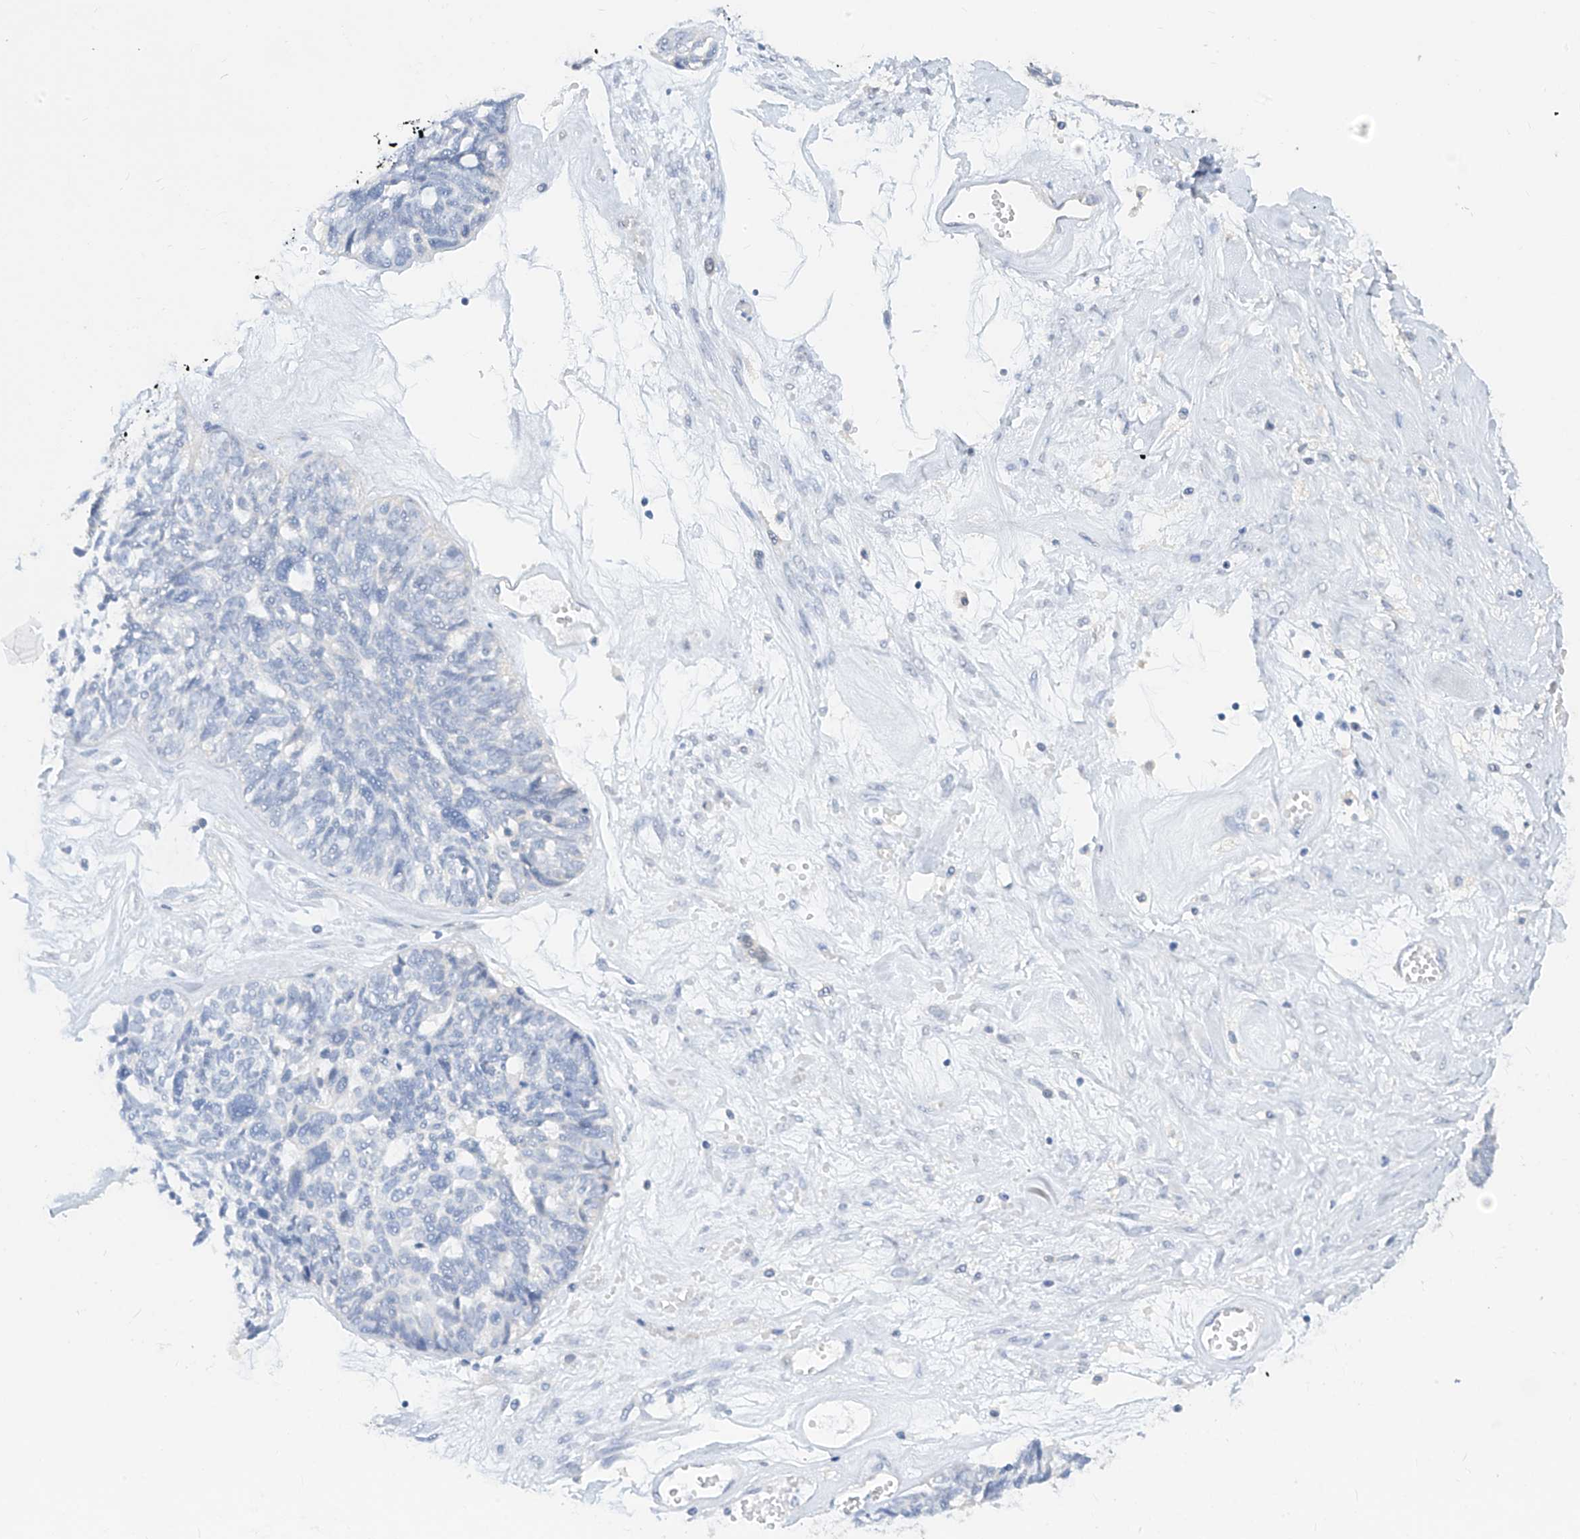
{"staining": {"intensity": "negative", "quantity": "none", "location": "none"}, "tissue": "ovarian cancer", "cell_type": "Tumor cells", "image_type": "cancer", "snomed": [{"axis": "morphology", "description": "Cystadenocarcinoma, serous, NOS"}, {"axis": "topography", "description": "Ovary"}], "caption": "Tumor cells are negative for protein expression in human ovarian serous cystadenocarcinoma.", "gene": "ZZEF1", "patient": {"sex": "female", "age": 79}}